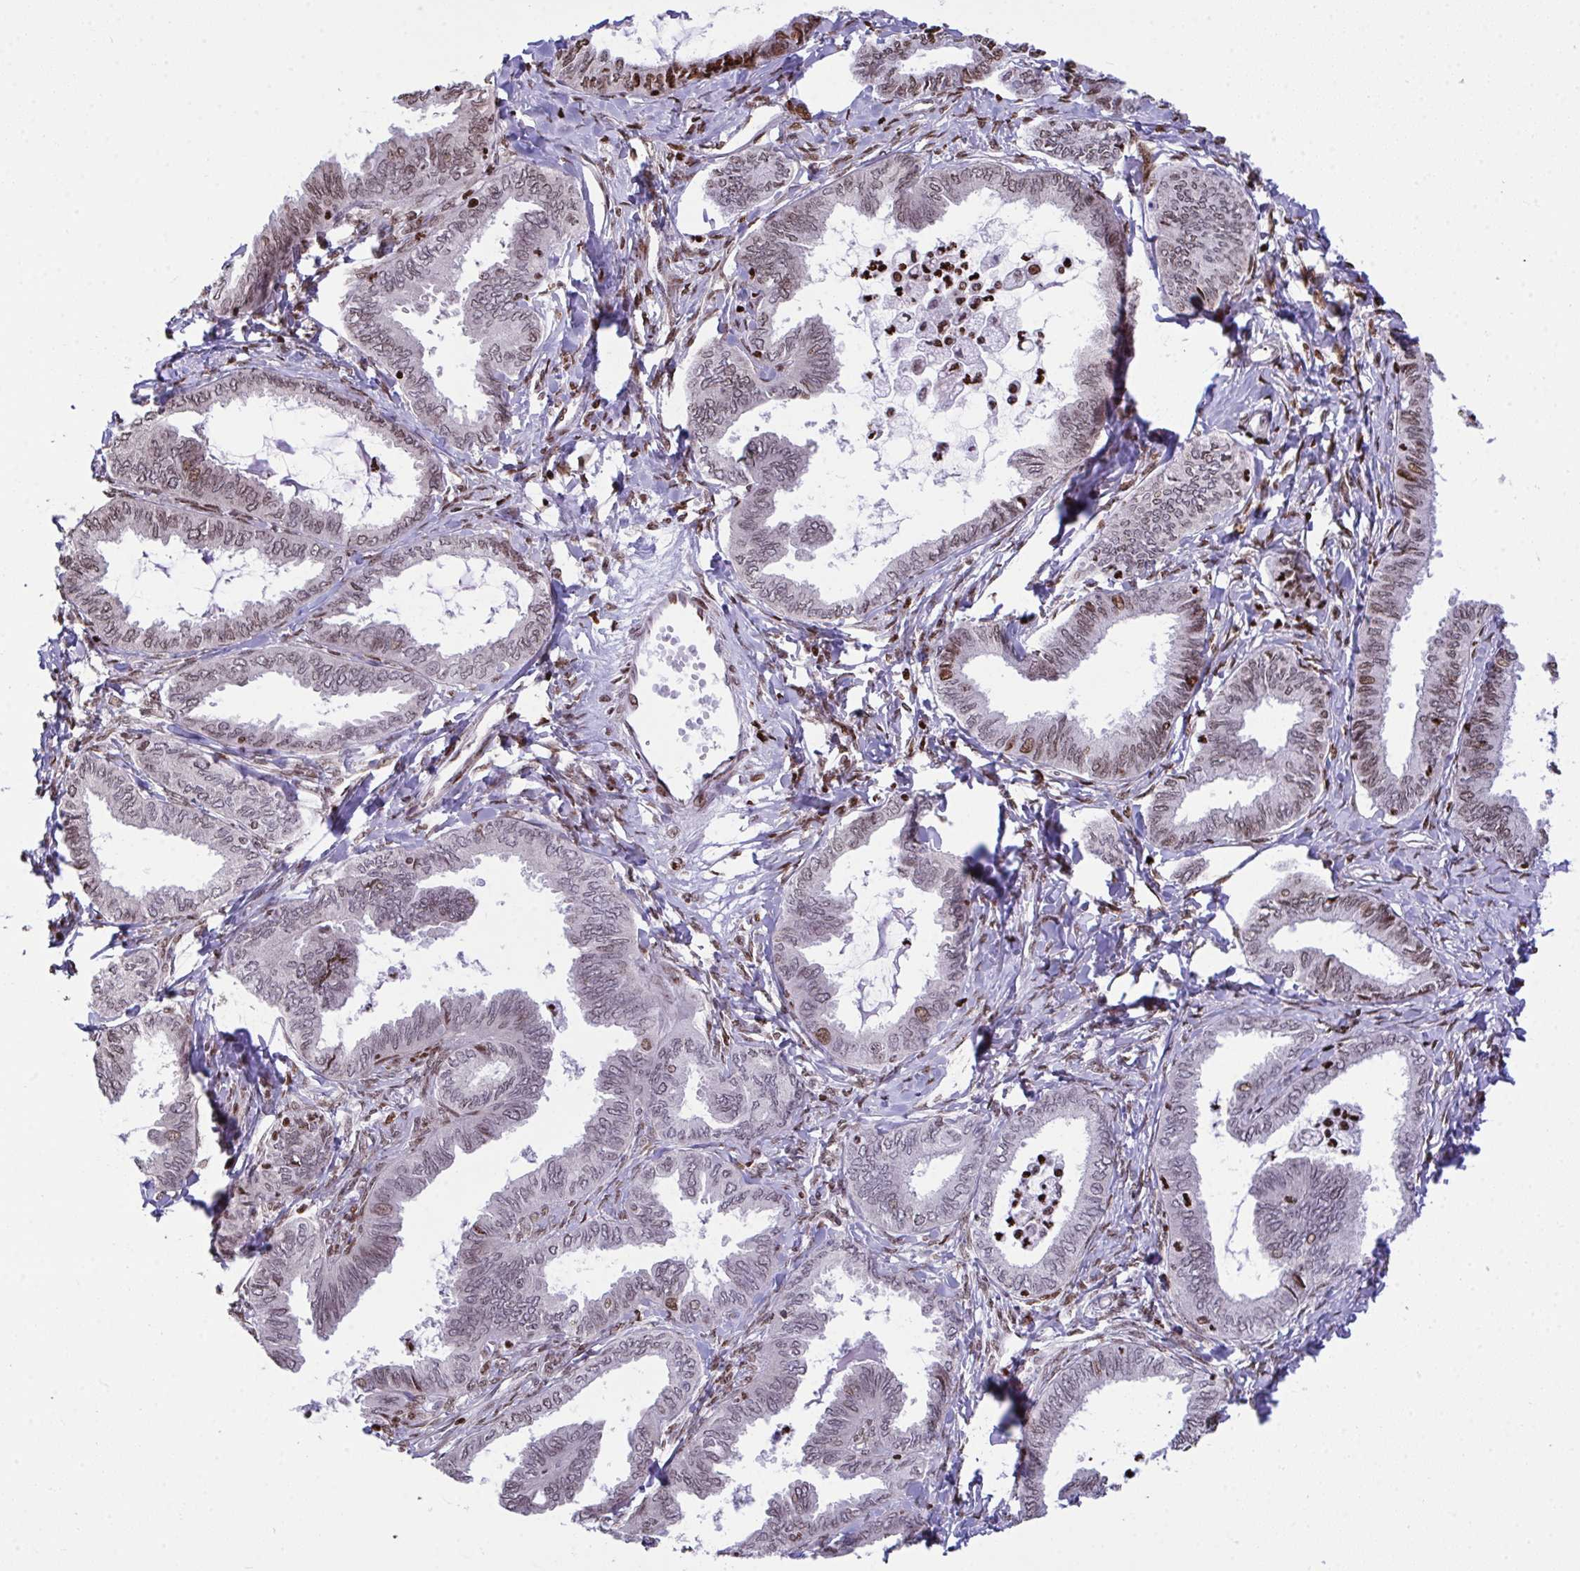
{"staining": {"intensity": "moderate", "quantity": "25%-75%", "location": "nuclear"}, "tissue": "ovarian cancer", "cell_type": "Tumor cells", "image_type": "cancer", "snomed": [{"axis": "morphology", "description": "Carcinoma, endometroid"}, {"axis": "topography", "description": "Ovary"}], "caption": "Ovarian endometroid carcinoma stained with IHC reveals moderate nuclear positivity in about 25%-75% of tumor cells.", "gene": "RAPGEF5", "patient": {"sex": "female", "age": 70}}